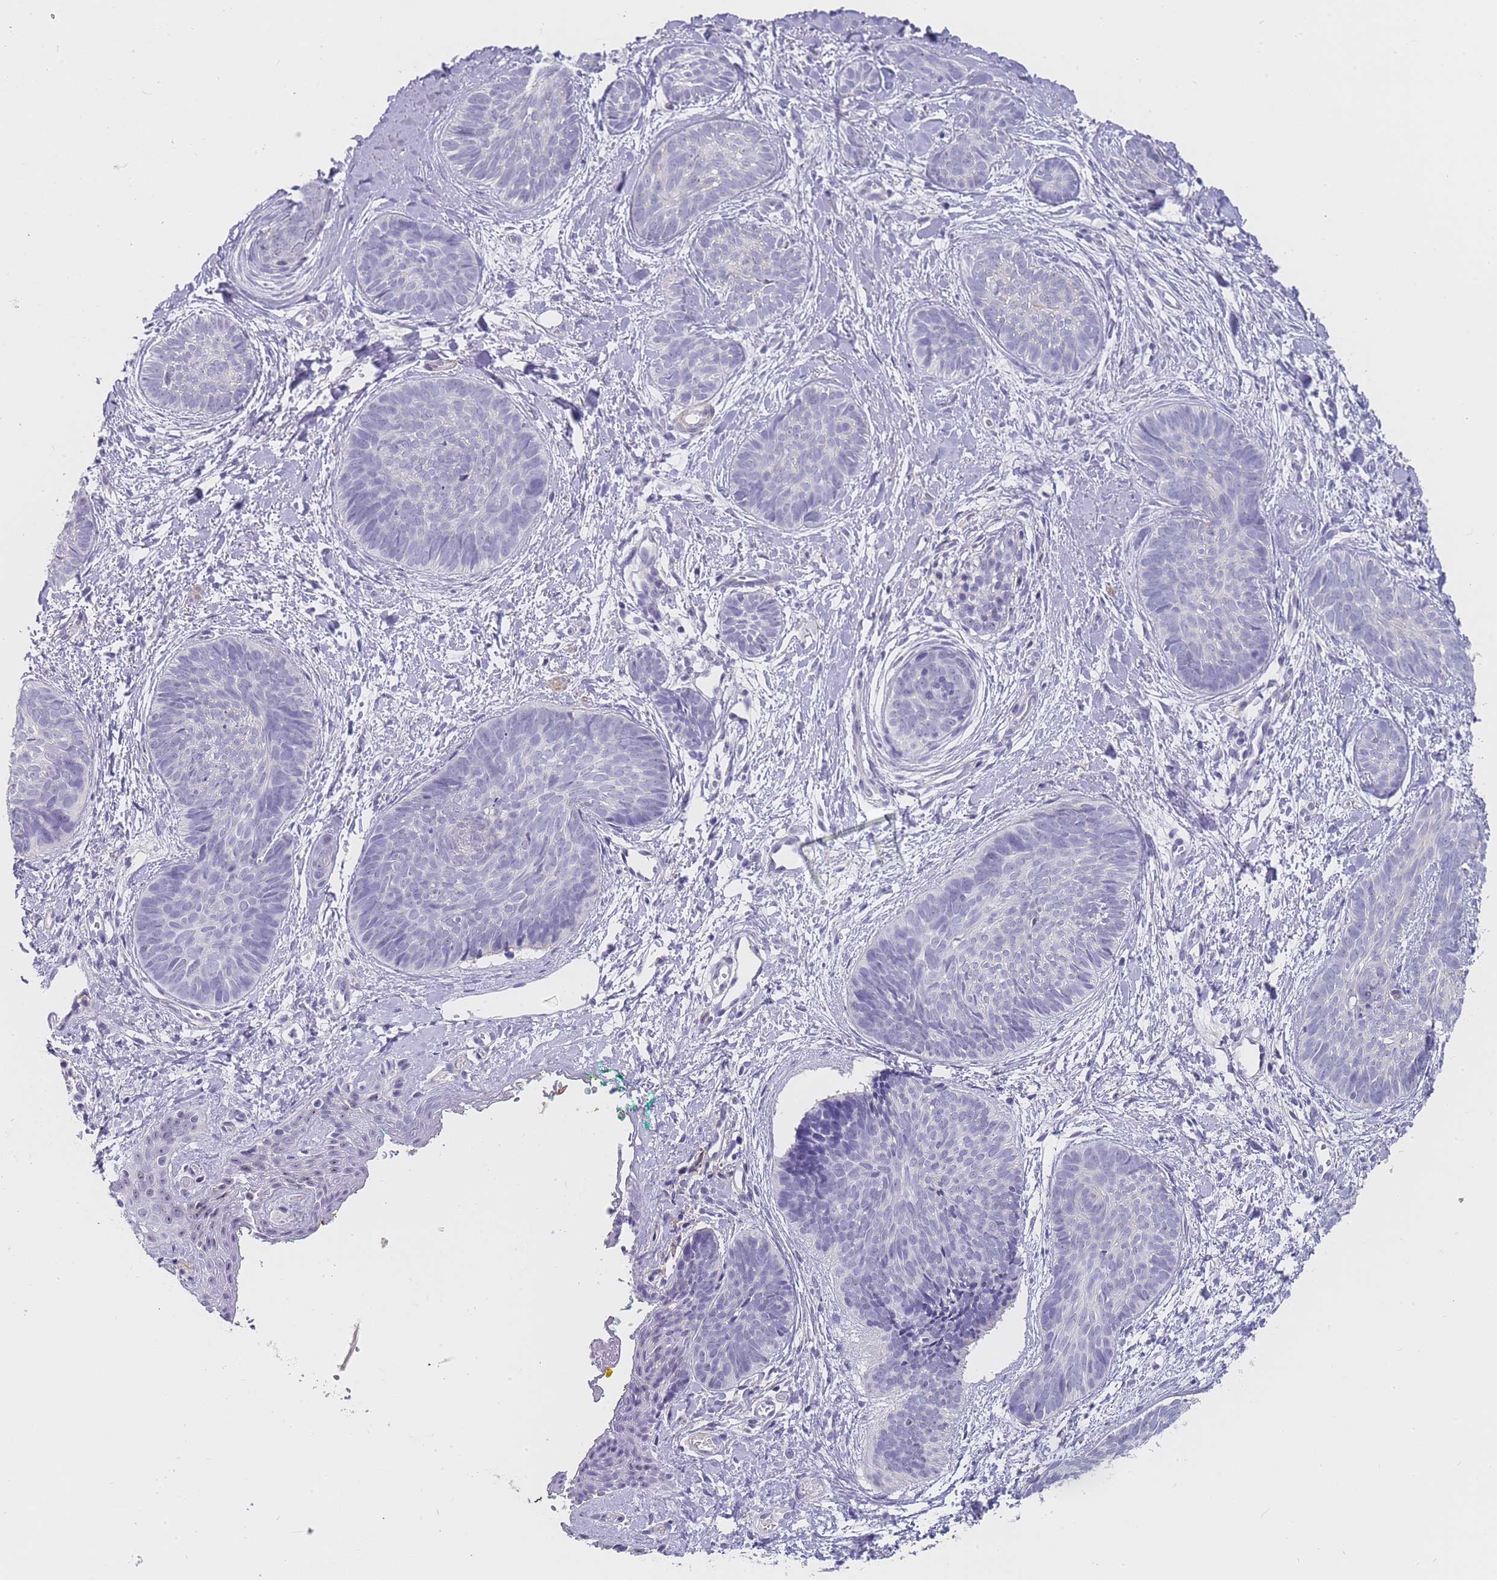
{"staining": {"intensity": "negative", "quantity": "none", "location": "none"}, "tissue": "skin cancer", "cell_type": "Tumor cells", "image_type": "cancer", "snomed": [{"axis": "morphology", "description": "Basal cell carcinoma"}, {"axis": "topography", "description": "Skin"}], "caption": "Immunohistochemistry (IHC) micrograph of neoplastic tissue: skin basal cell carcinoma stained with DAB (3,3'-diaminobenzidine) displays no significant protein staining in tumor cells.", "gene": "NOP14", "patient": {"sex": "female", "age": 81}}